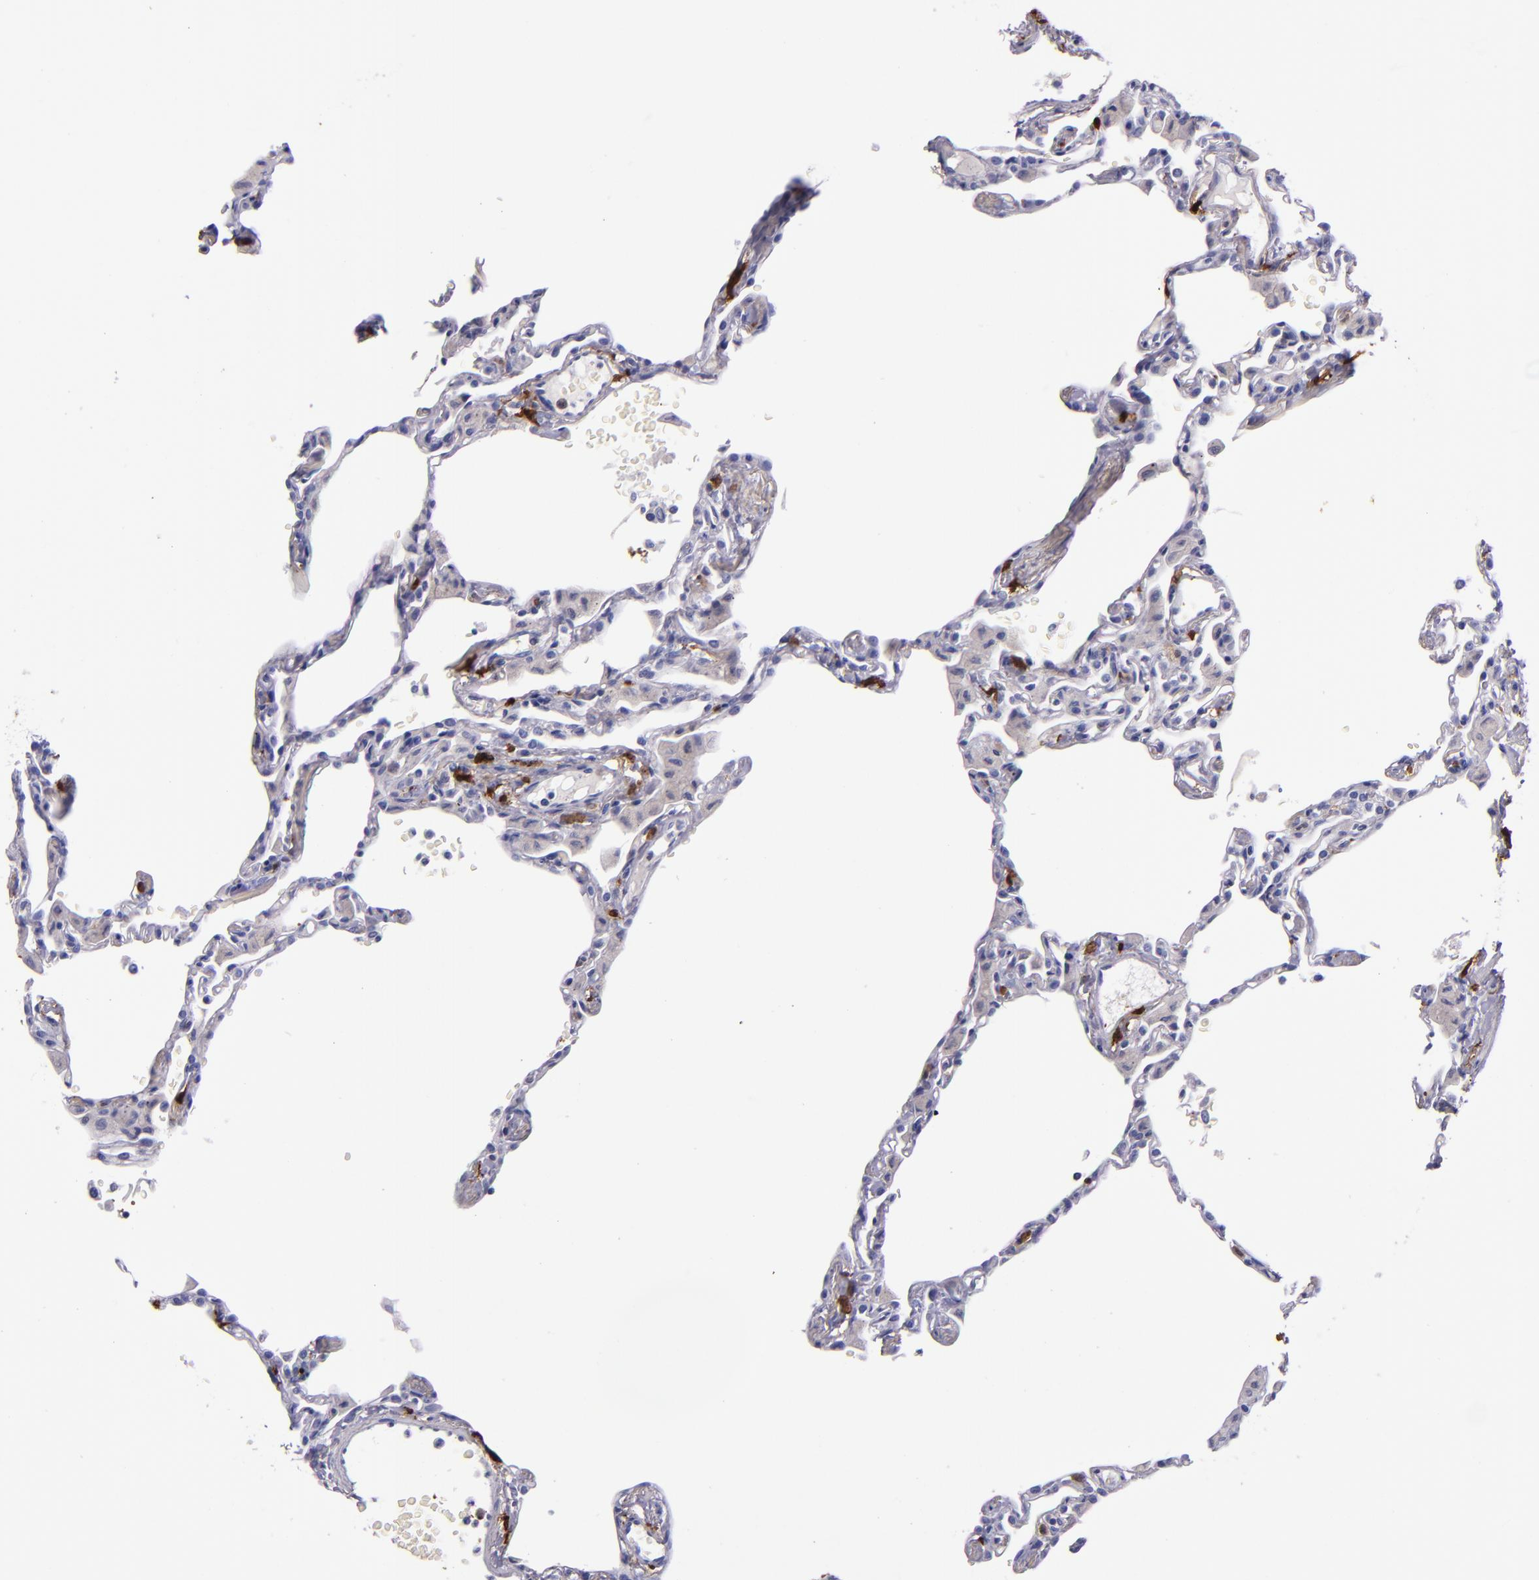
{"staining": {"intensity": "negative", "quantity": "none", "location": "none"}, "tissue": "lung", "cell_type": "Alveolar cells", "image_type": "normal", "snomed": [{"axis": "morphology", "description": "Normal tissue, NOS"}, {"axis": "topography", "description": "Lung"}], "caption": "Immunohistochemical staining of normal lung displays no significant positivity in alveolar cells.", "gene": "F13A1", "patient": {"sex": "female", "age": 49}}